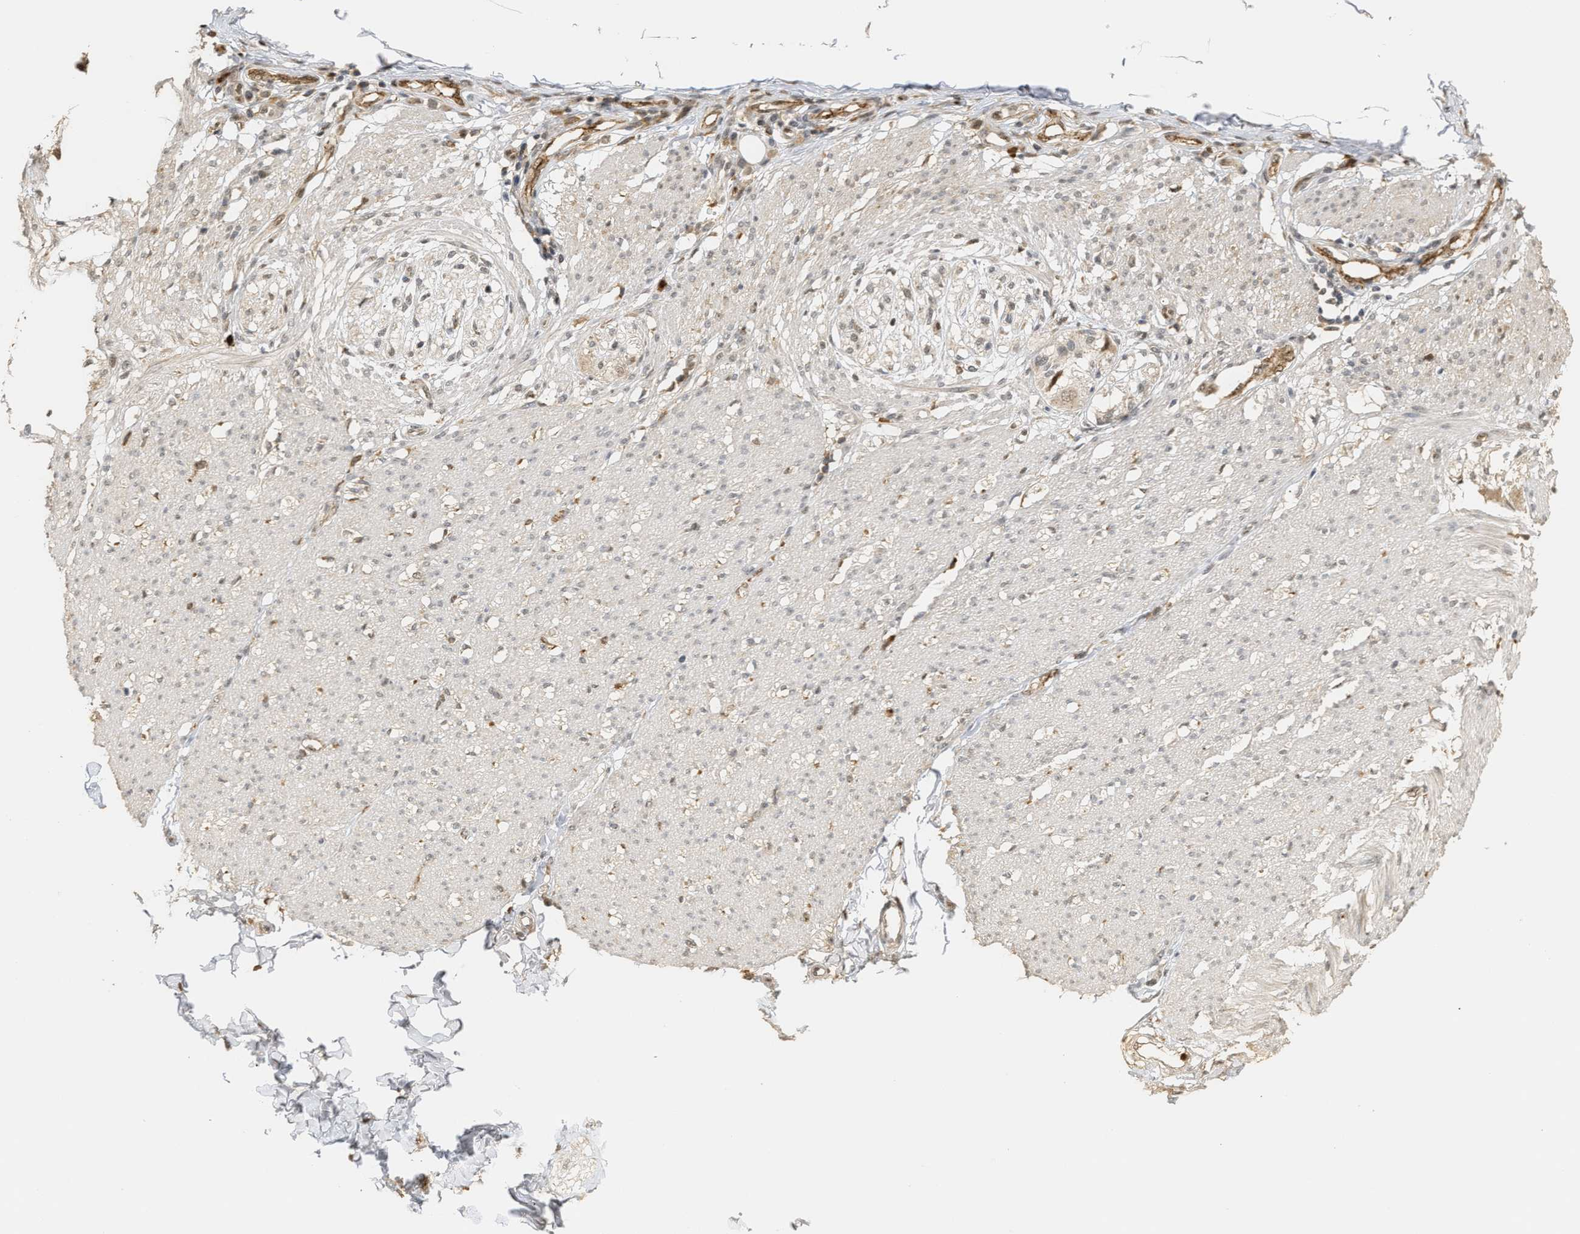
{"staining": {"intensity": "moderate", "quantity": "<25%", "location": "nuclear"}, "tissue": "smooth muscle", "cell_type": "Smooth muscle cells", "image_type": "normal", "snomed": [{"axis": "morphology", "description": "Normal tissue, NOS"}, {"axis": "morphology", "description": "Adenocarcinoma, NOS"}, {"axis": "topography", "description": "Colon"}, {"axis": "topography", "description": "Peripheral nerve tissue"}], "caption": "A high-resolution photomicrograph shows immunohistochemistry staining of unremarkable smooth muscle, which reveals moderate nuclear expression in about <25% of smooth muscle cells.", "gene": "ZFAND5", "patient": {"sex": "male", "age": 14}}